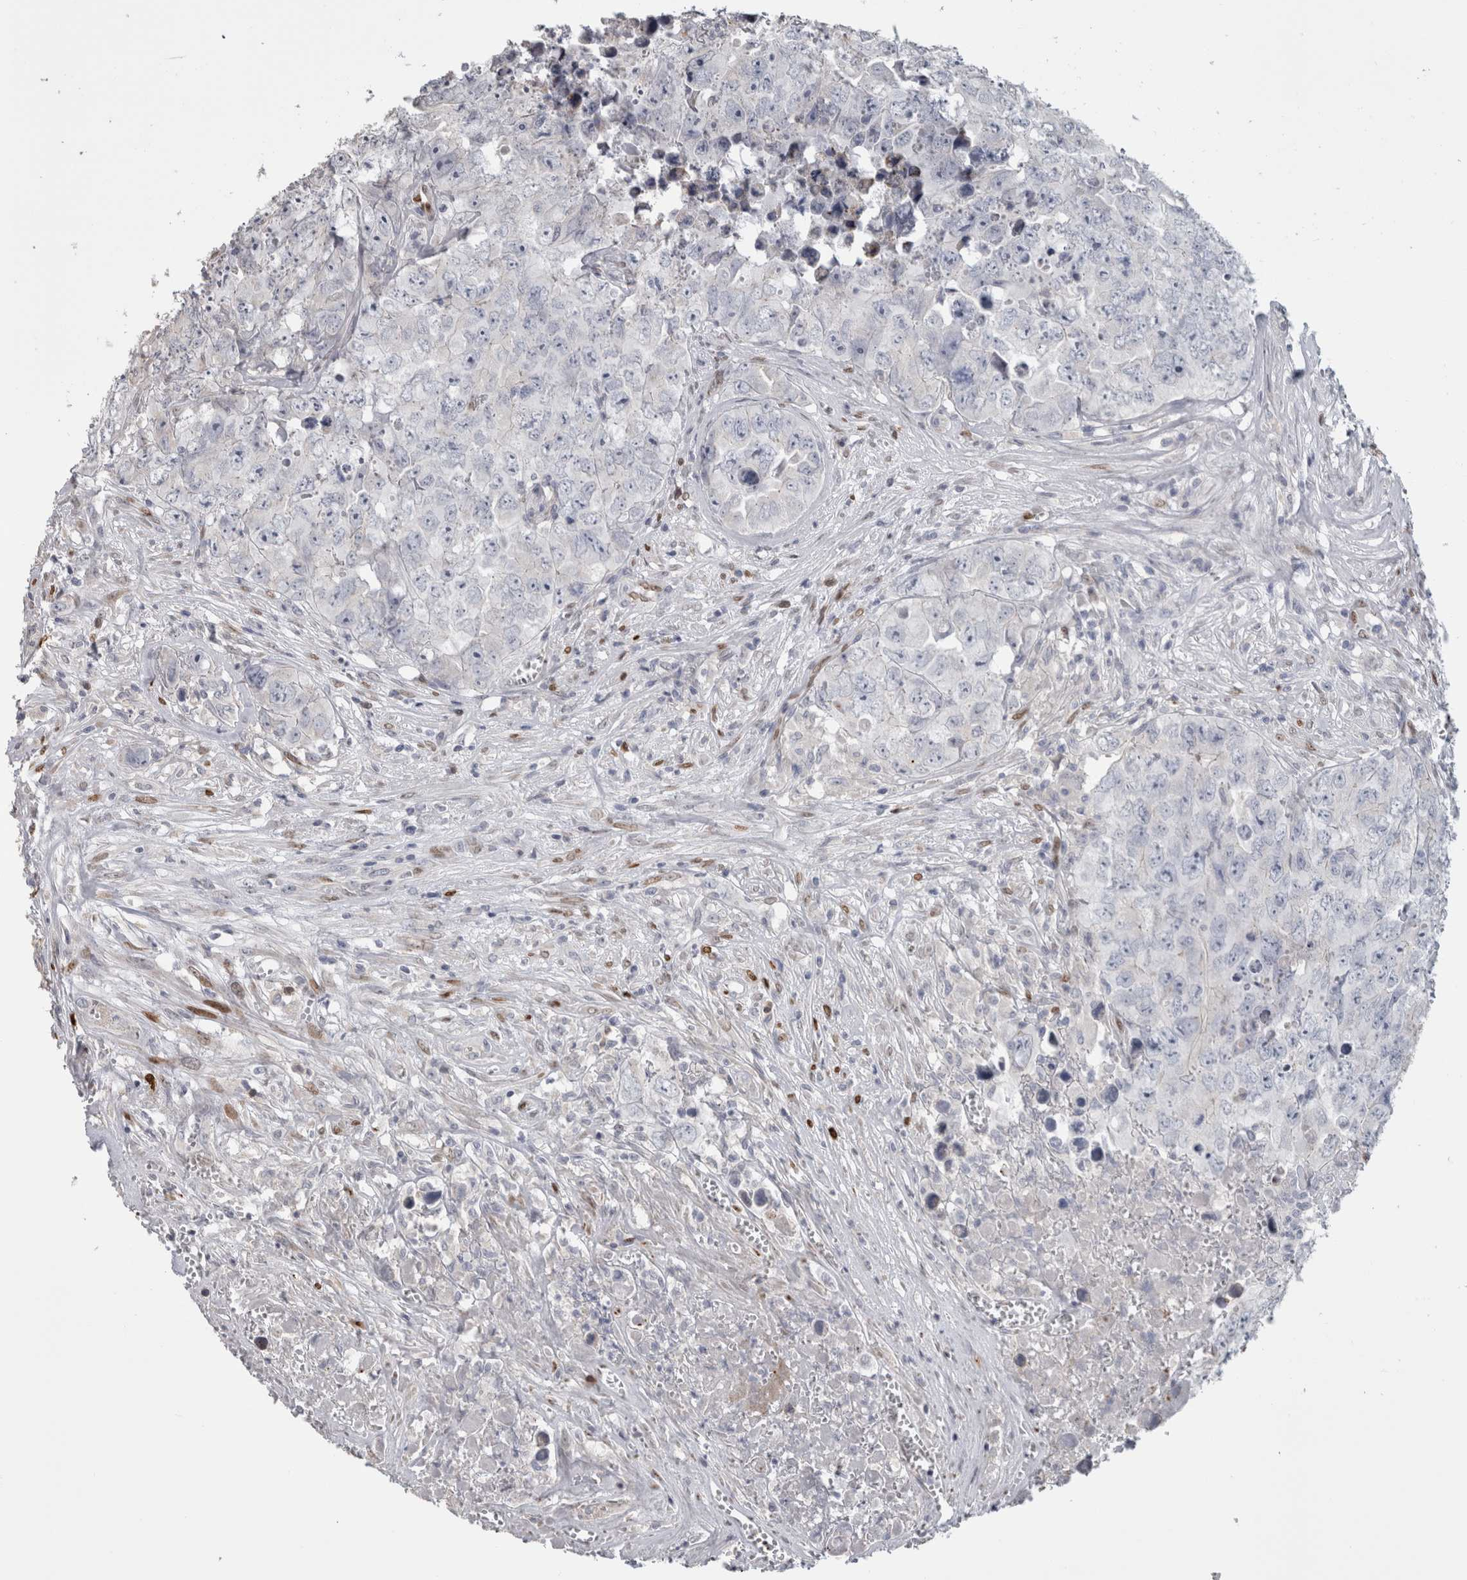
{"staining": {"intensity": "negative", "quantity": "none", "location": "none"}, "tissue": "testis cancer", "cell_type": "Tumor cells", "image_type": "cancer", "snomed": [{"axis": "morphology", "description": "Seminoma, NOS"}, {"axis": "morphology", "description": "Carcinoma, Embryonal, NOS"}, {"axis": "topography", "description": "Testis"}], "caption": "Human embryonal carcinoma (testis) stained for a protein using IHC exhibits no positivity in tumor cells.", "gene": "IL33", "patient": {"sex": "male", "age": 43}}